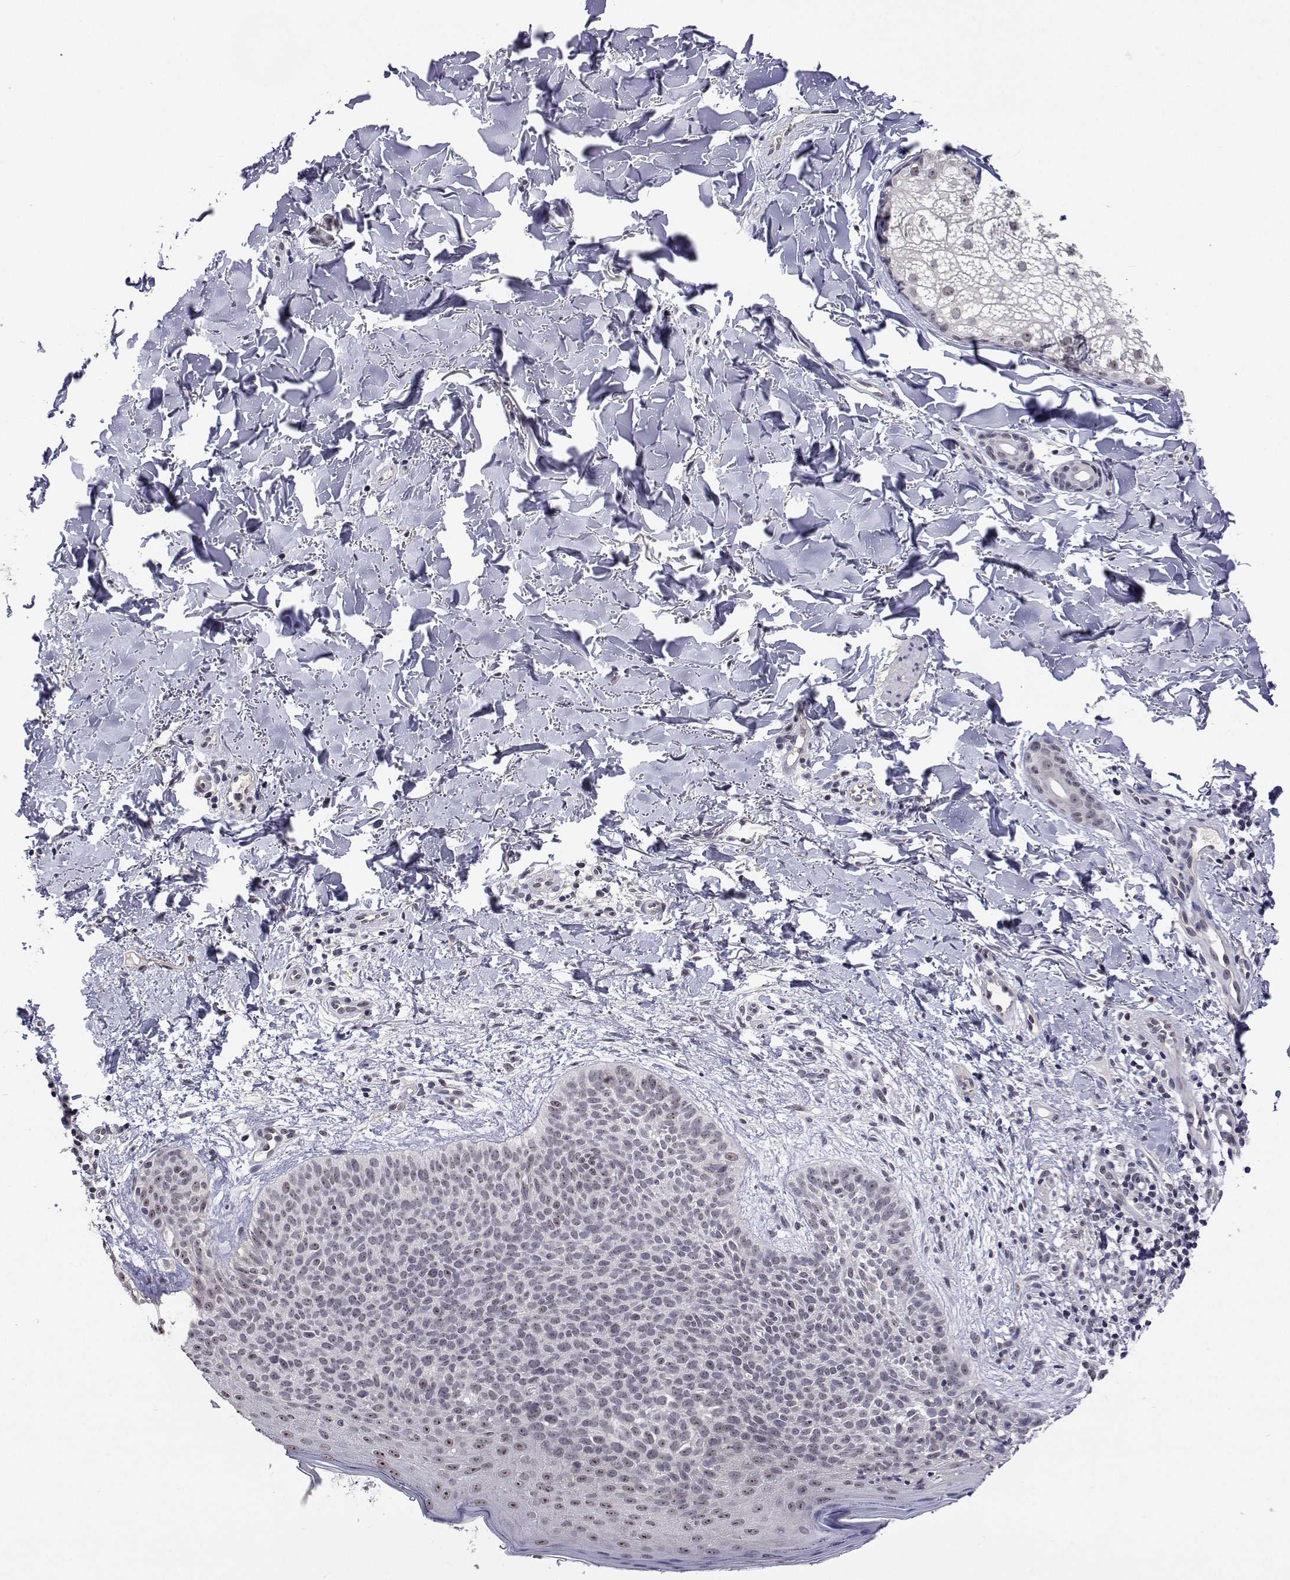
{"staining": {"intensity": "weak", "quantity": "<25%", "location": "nuclear"}, "tissue": "skin cancer", "cell_type": "Tumor cells", "image_type": "cancer", "snomed": [{"axis": "morphology", "description": "Basal cell carcinoma"}, {"axis": "topography", "description": "Skin"}], "caption": "Histopathology image shows no protein positivity in tumor cells of skin basal cell carcinoma tissue.", "gene": "NHP2", "patient": {"sex": "male", "age": 57}}